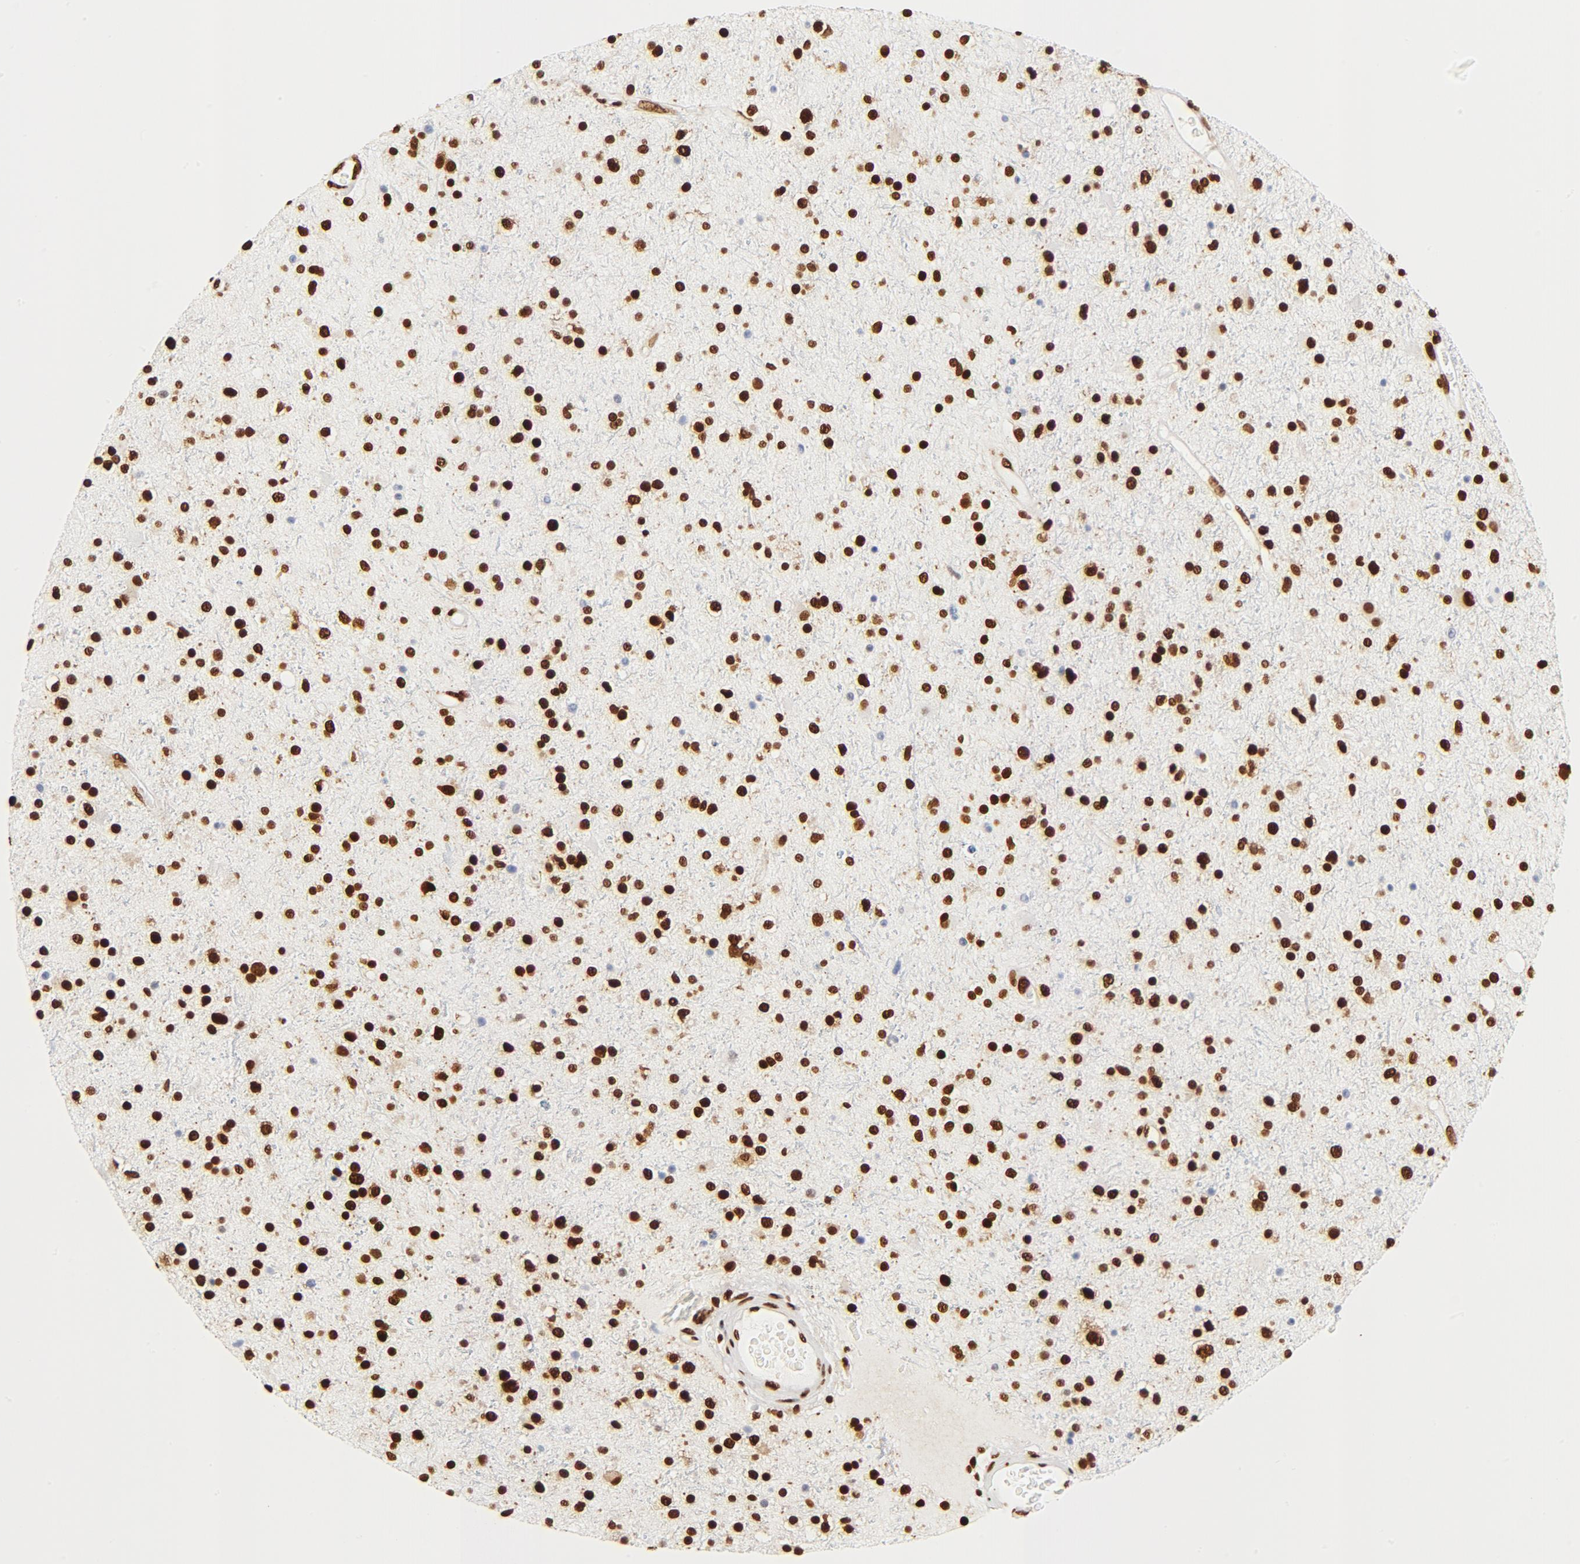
{"staining": {"intensity": "strong", "quantity": ">75%", "location": "nuclear"}, "tissue": "glioma", "cell_type": "Tumor cells", "image_type": "cancer", "snomed": [{"axis": "morphology", "description": "Glioma, malignant, High grade"}, {"axis": "topography", "description": "Brain"}], "caption": "There is high levels of strong nuclear expression in tumor cells of high-grade glioma (malignant), as demonstrated by immunohistochemical staining (brown color).", "gene": "CTBP1", "patient": {"sex": "male", "age": 33}}